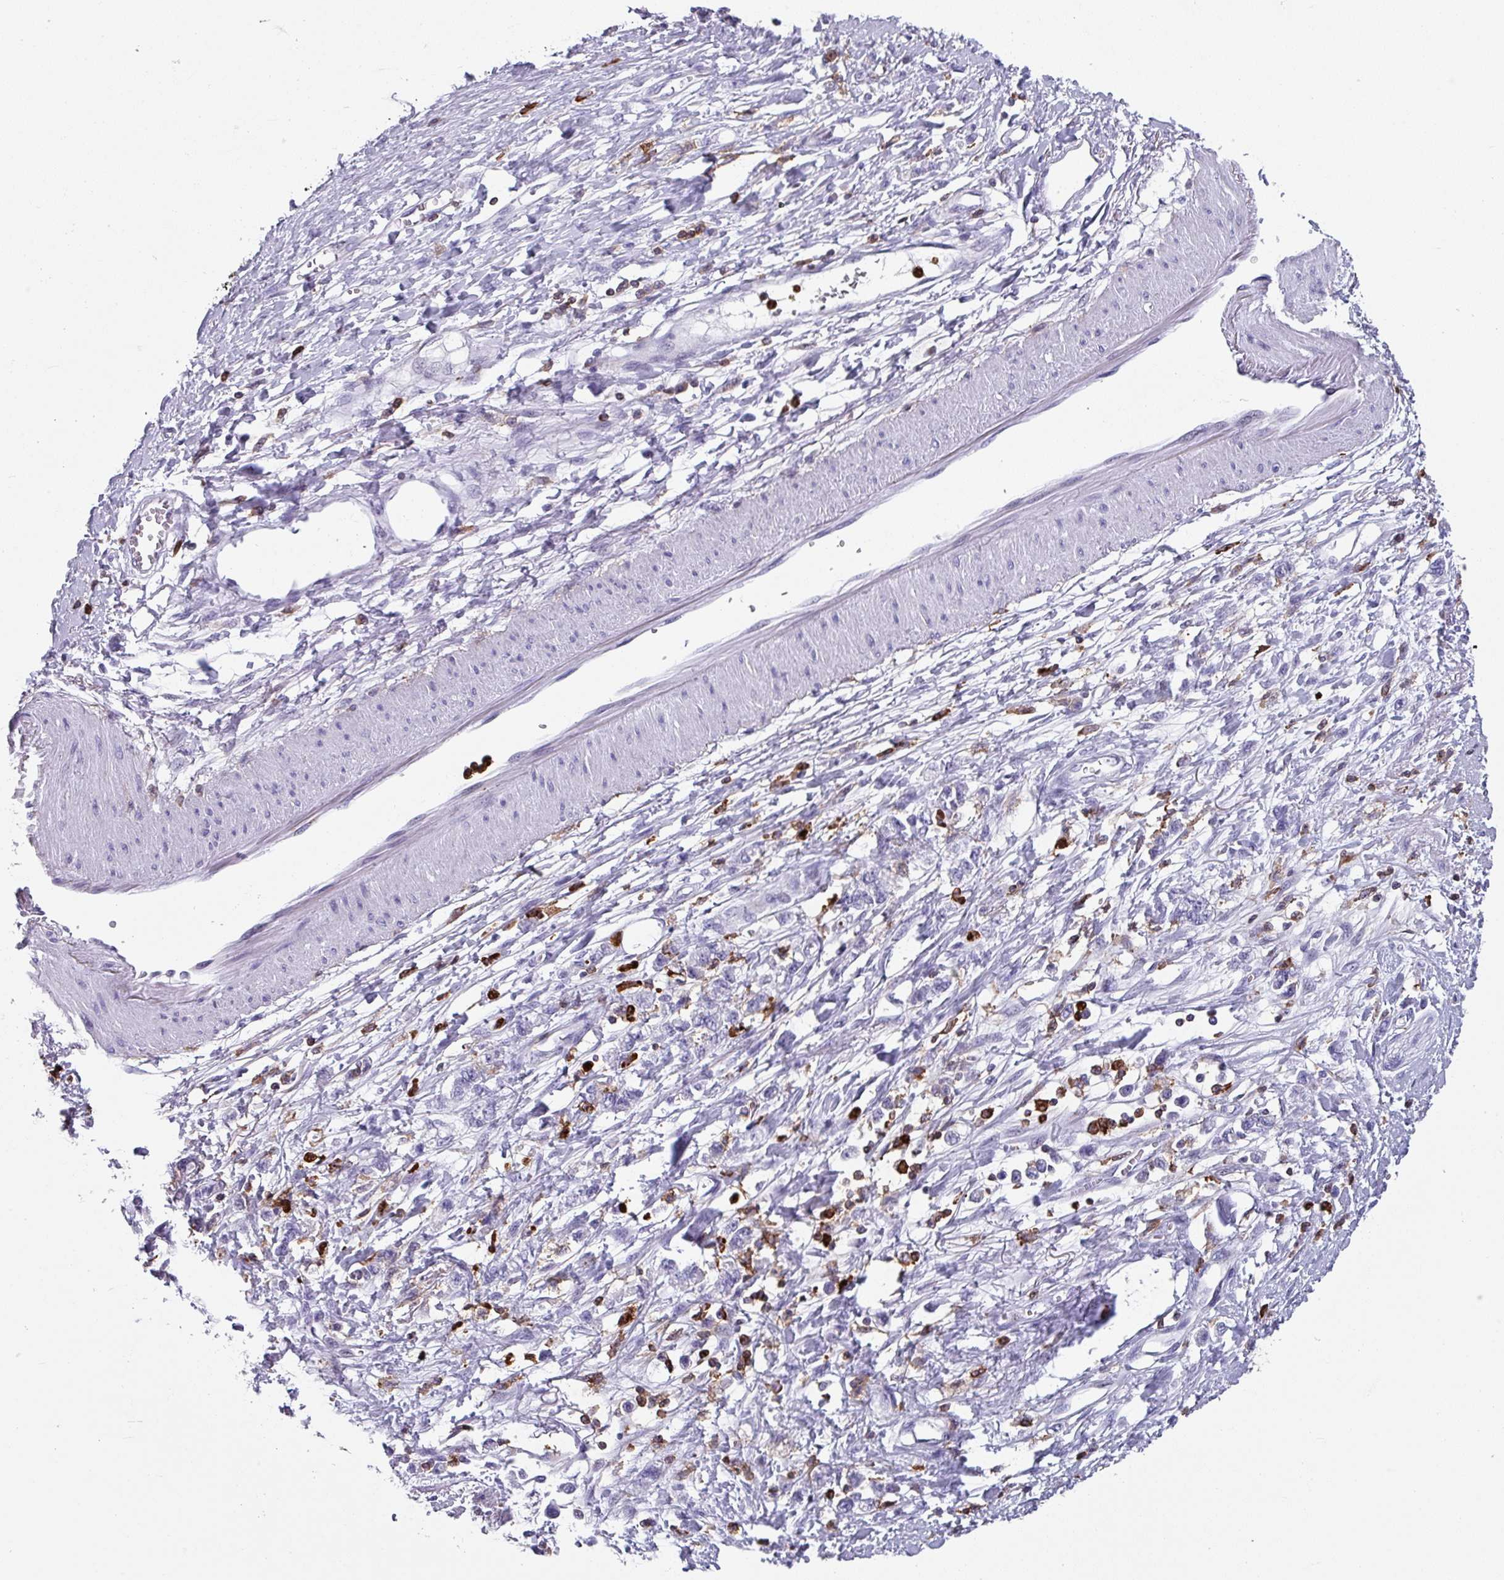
{"staining": {"intensity": "negative", "quantity": "none", "location": "none"}, "tissue": "stomach cancer", "cell_type": "Tumor cells", "image_type": "cancer", "snomed": [{"axis": "morphology", "description": "Adenocarcinoma, NOS"}, {"axis": "topography", "description": "Stomach"}], "caption": "Image shows no significant protein positivity in tumor cells of stomach cancer (adenocarcinoma). (DAB IHC visualized using brightfield microscopy, high magnification).", "gene": "EXOSC5", "patient": {"sex": "female", "age": 76}}